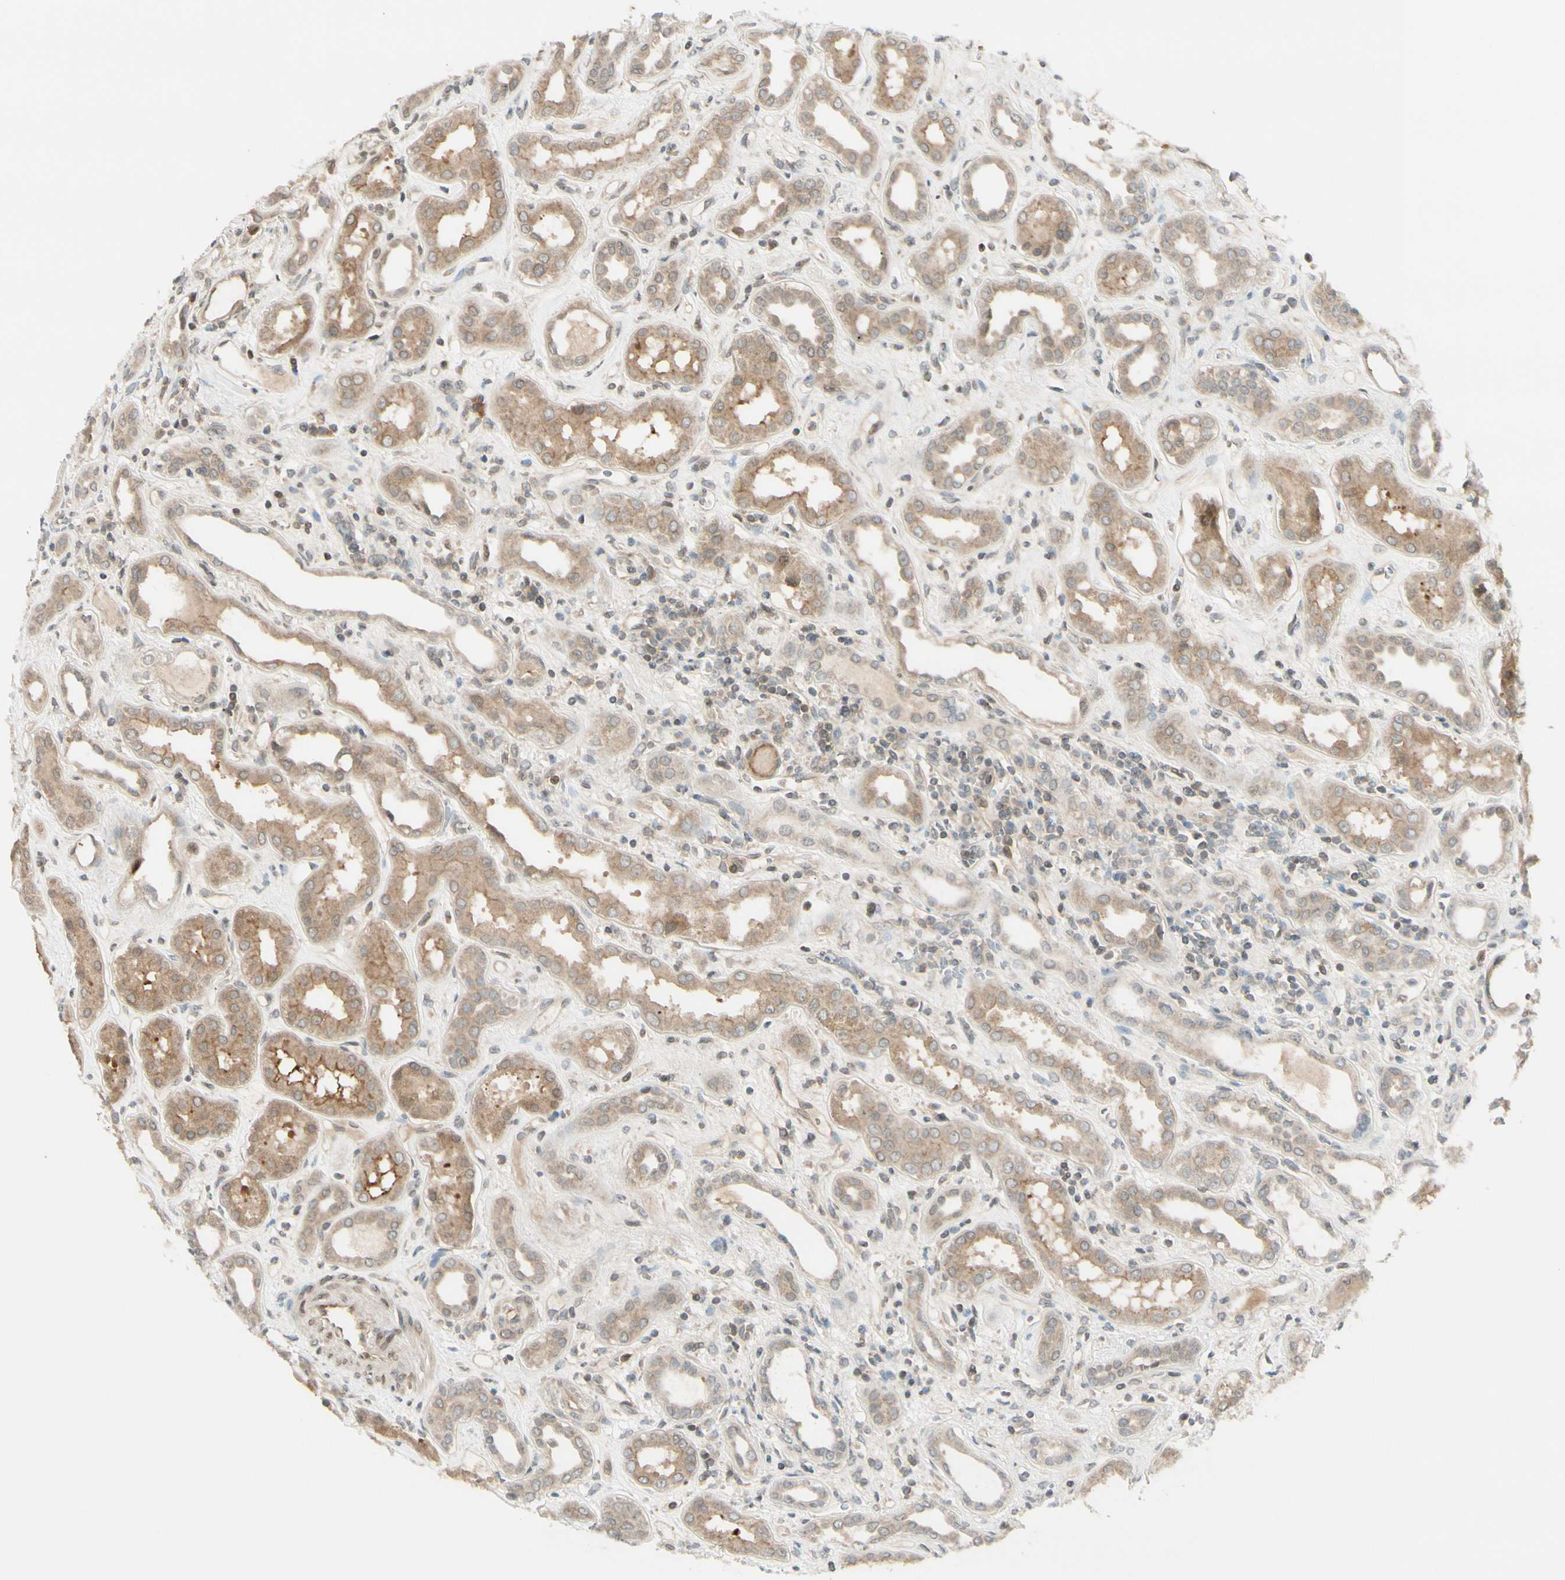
{"staining": {"intensity": "weak", "quantity": "25%-75%", "location": "cytoplasmic/membranous"}, "tissue": "kidney", "cell_type": "Cells in glomeruli", "image_type": "normal", "snomed": [{"axis": "morphology", "description": "Normal tissue, NOS"}, {"axis": "topography", "description": "Kidney"}], "caption": "Cells in glomeruli exhibit low levels of weak cytoplasmic/membranous expression in approximately 25%-75% of cells in unremarkable kidney.", "gene": "FGF10", "patient": {"sex": "male", "age": 59}}